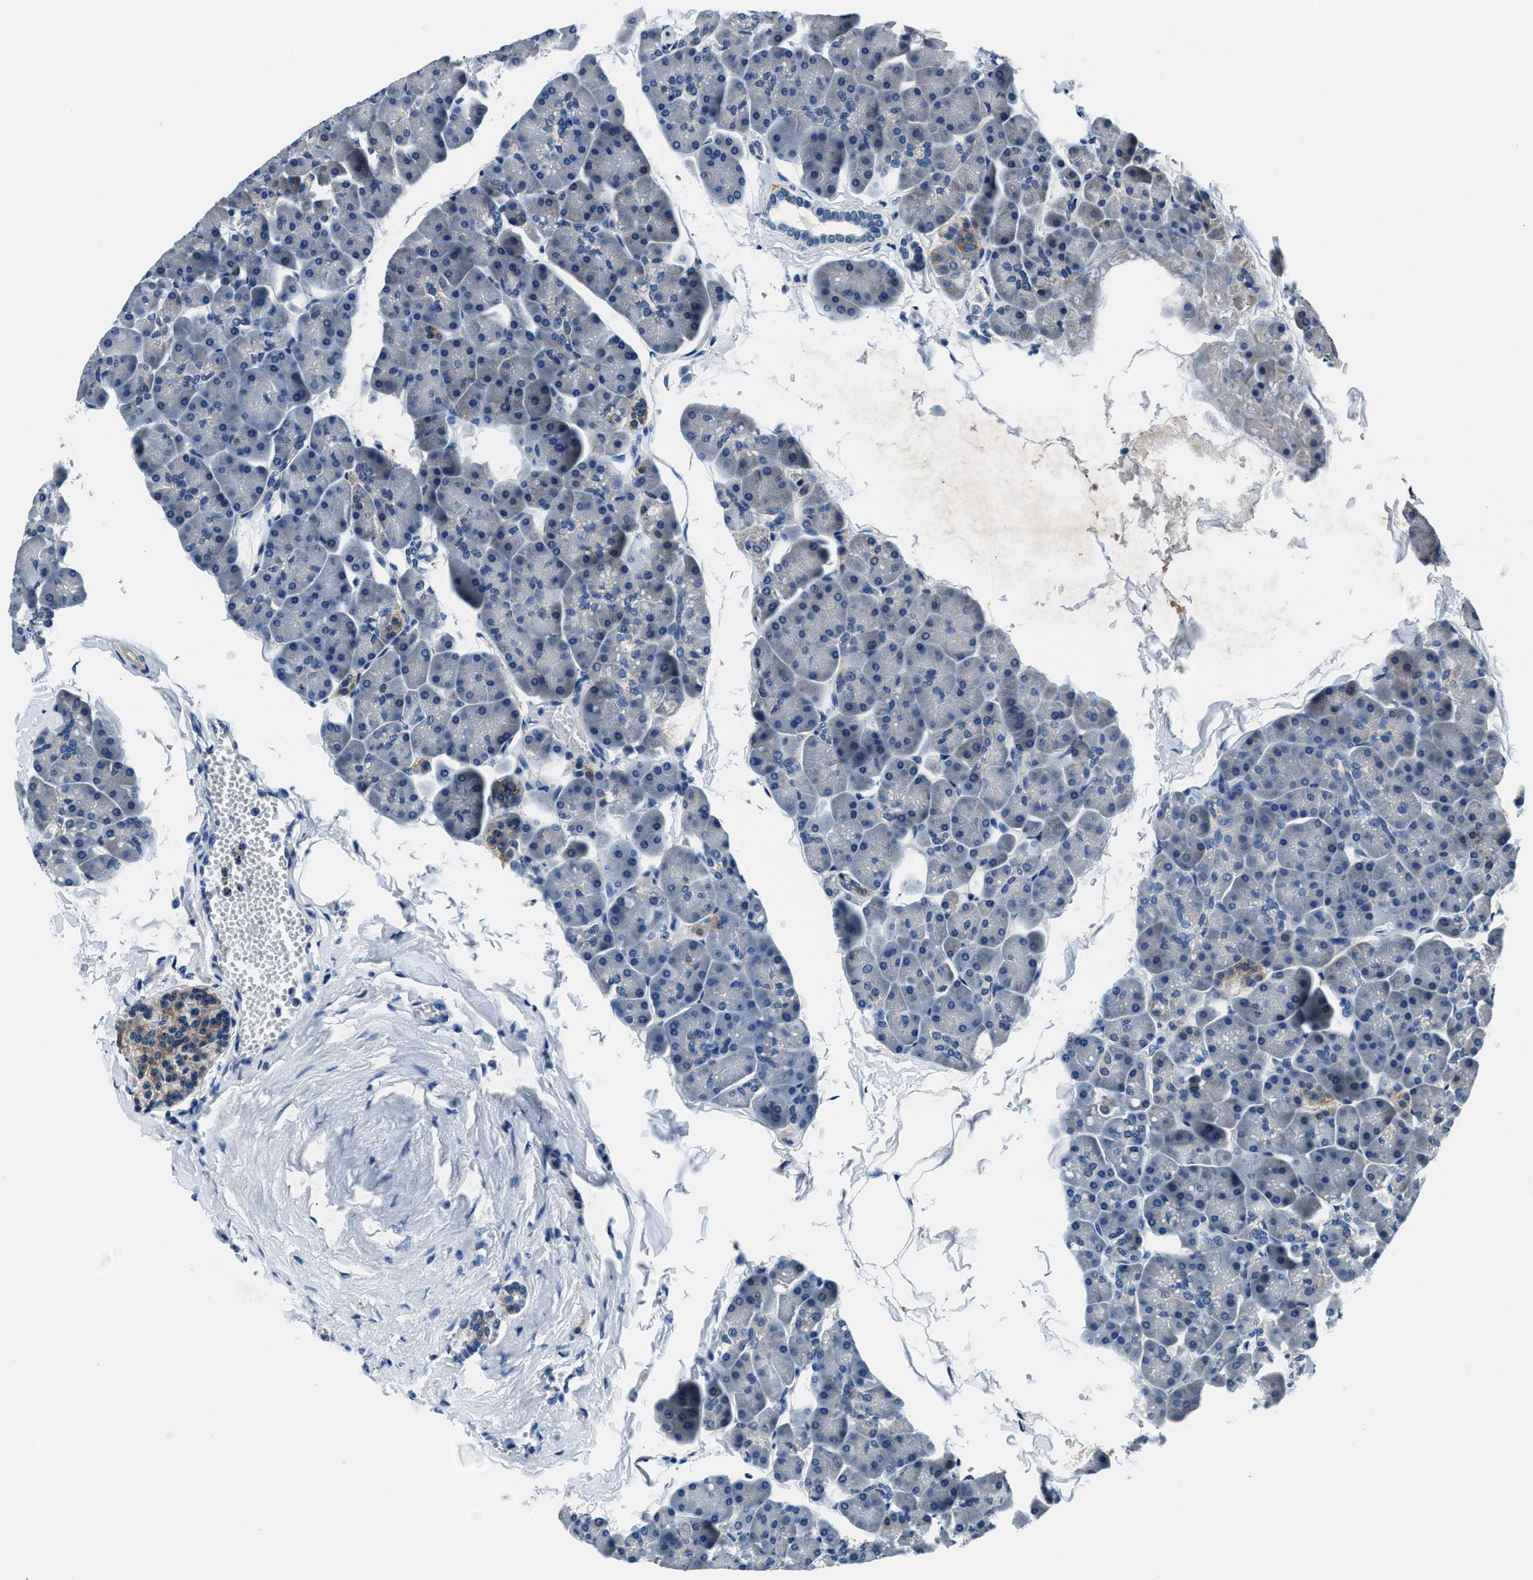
{"staining": {"intensity": "negative", "quantity": "none", "location": "none"}, "tissue": "pancreas", "cell_type": "Exocrine glandular cells", "image_type": "normal", "snomed": [{"axis": "morphology", "description": "Normal tissue, NOS"}, {"axis": "topography", "description": "Pancreas"}], "caption": "DAB immunohistochemical staining of normal human pancreas displays no significant positivity in exocrine glandular cells.", "gene": "PRTFDC1", "patient": {"sex": "male", "age": 35}}